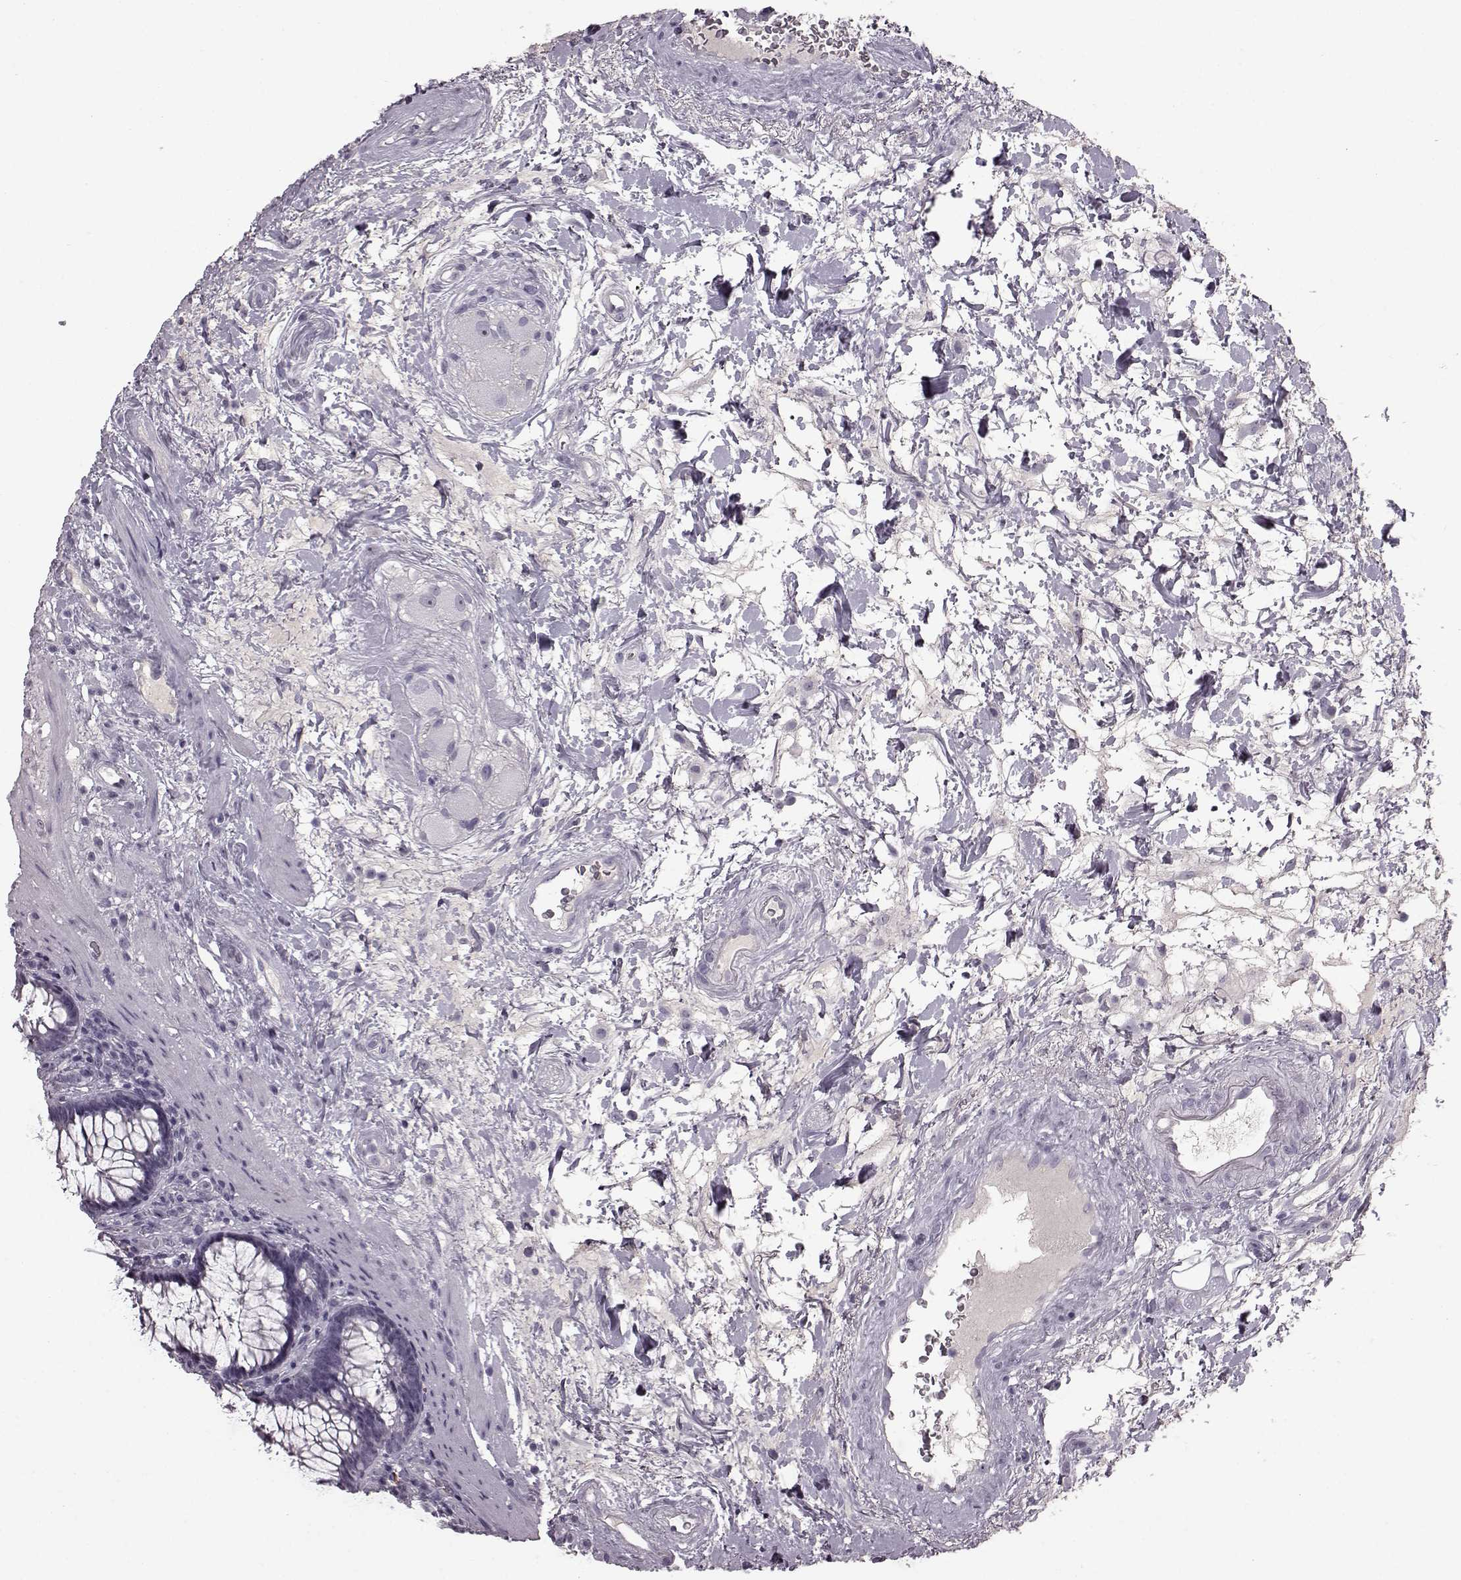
{"staining": {"intensity": "negative", "quantity": "none", "location": "none"}, "tissue": "rectum", "cell_type": "Glandular cells", "image_type": "normal", "snomed": [{"axis": "morphology", "description": "Normal tissue, NOS"}, {"axis": "topography", "description": "Rectum"}], "caption": "High power microscopy micrograph of an immunohistochemistry histopathology image of normal rectum, revealing no significant positivity in glandular cells. (Stains: DAB immunohistochemistry with hematoxylin counter stain, Microscopy: brightfield microscopy at high magnification).", "gene": "PRPH2", "patient": {"sex": "male", "age": 72}}